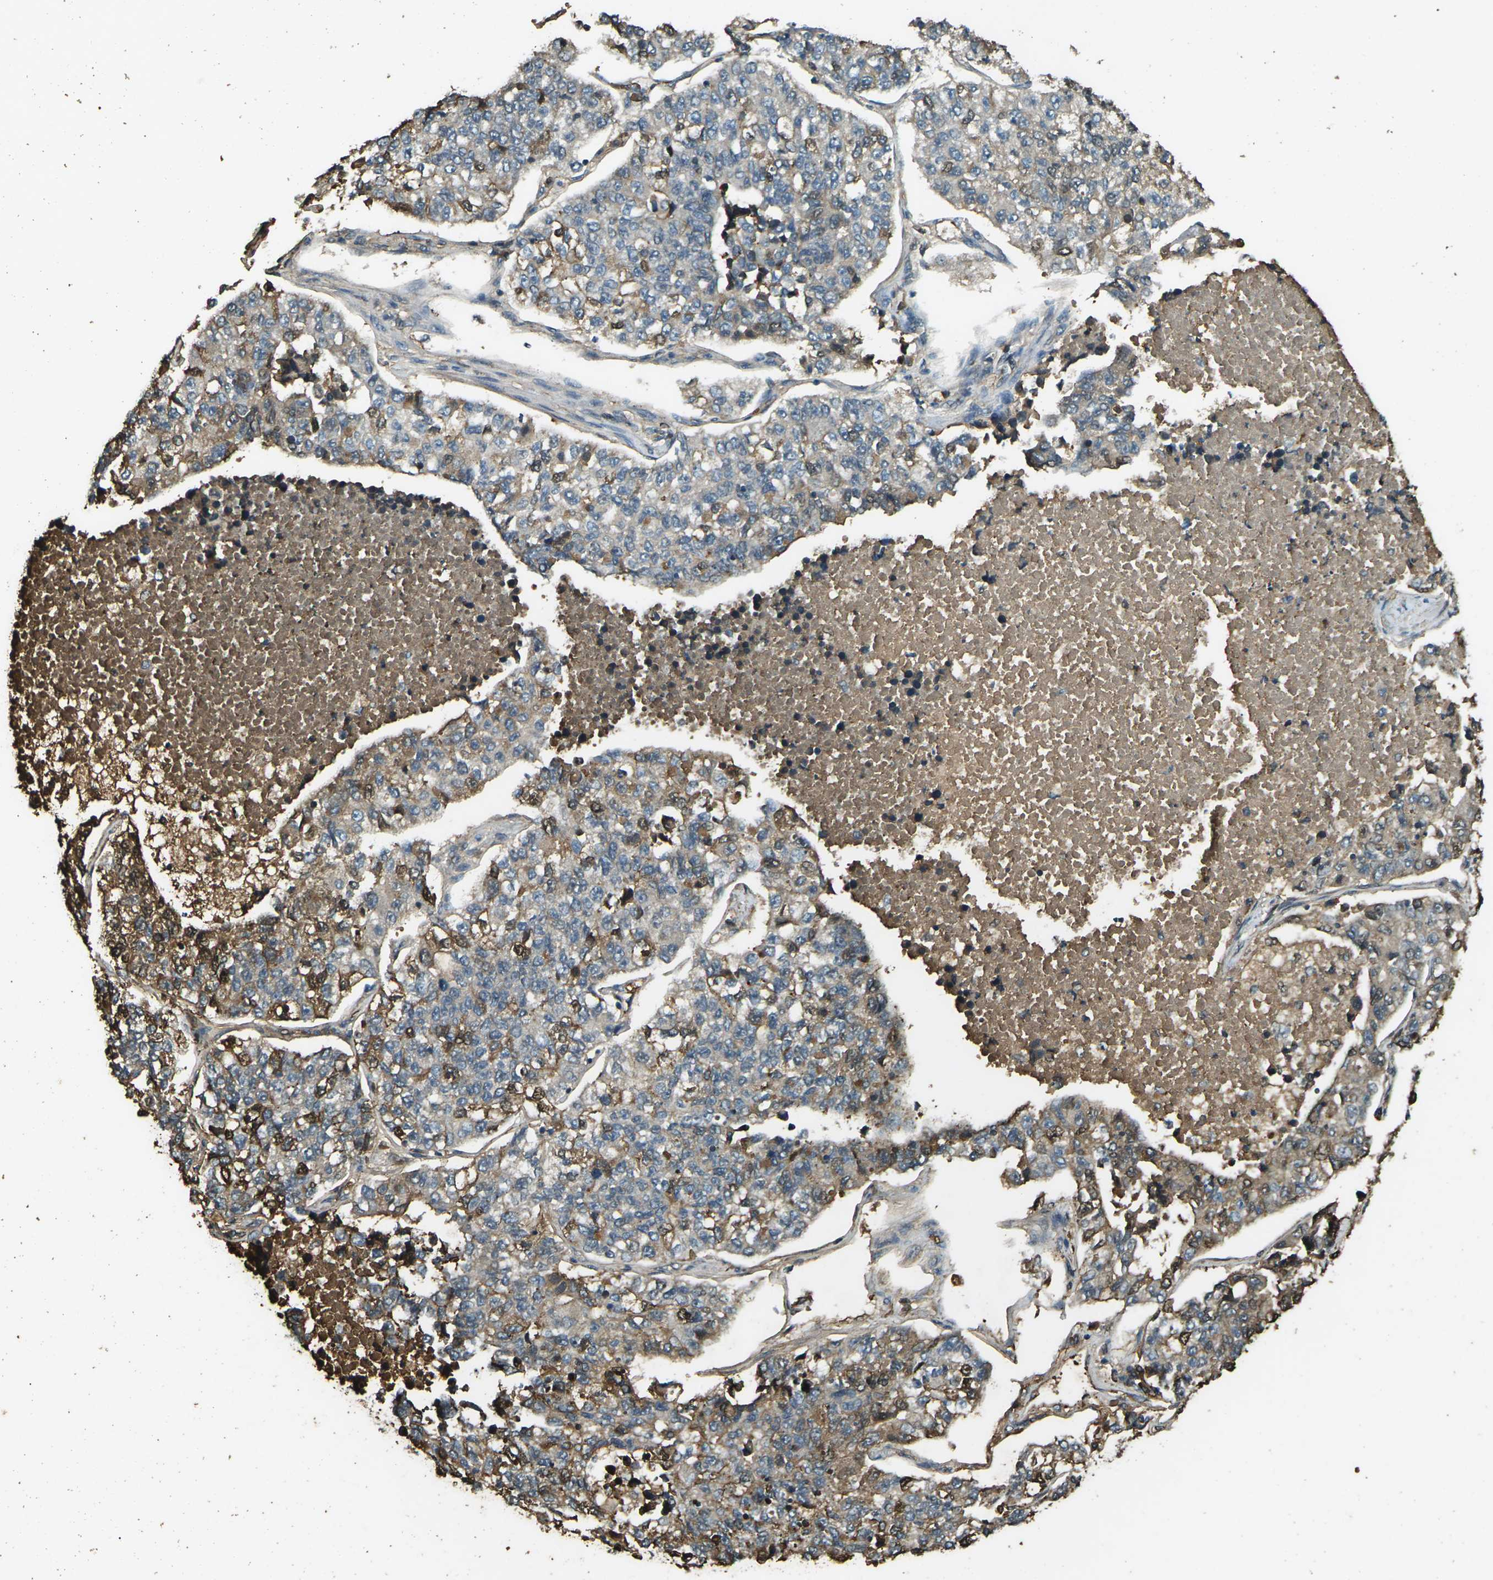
{"staining": {"intensity": "moderate", "quantity": ">75%", "location": "cytoplasmic/membranous,nuclear"}, "tissue": "lung cancer", "cell_type": "Tumor cells", "image_type": "cancer", "snomed": [{"axis": "morphology", "description": "Adenocarcinoma, NOS"}, {"axis": "topography", "description": "Lung"}], "caption": "Protein staining by immunohistochemistry (IHC) displays moderate cytoplasmic/membranous and nuclear positivity in approximately >75% of tumor cells in adenocarcinoma (lung).", "gene": "CYP1B1", "patient": {"sex": "male", "age": 49}}